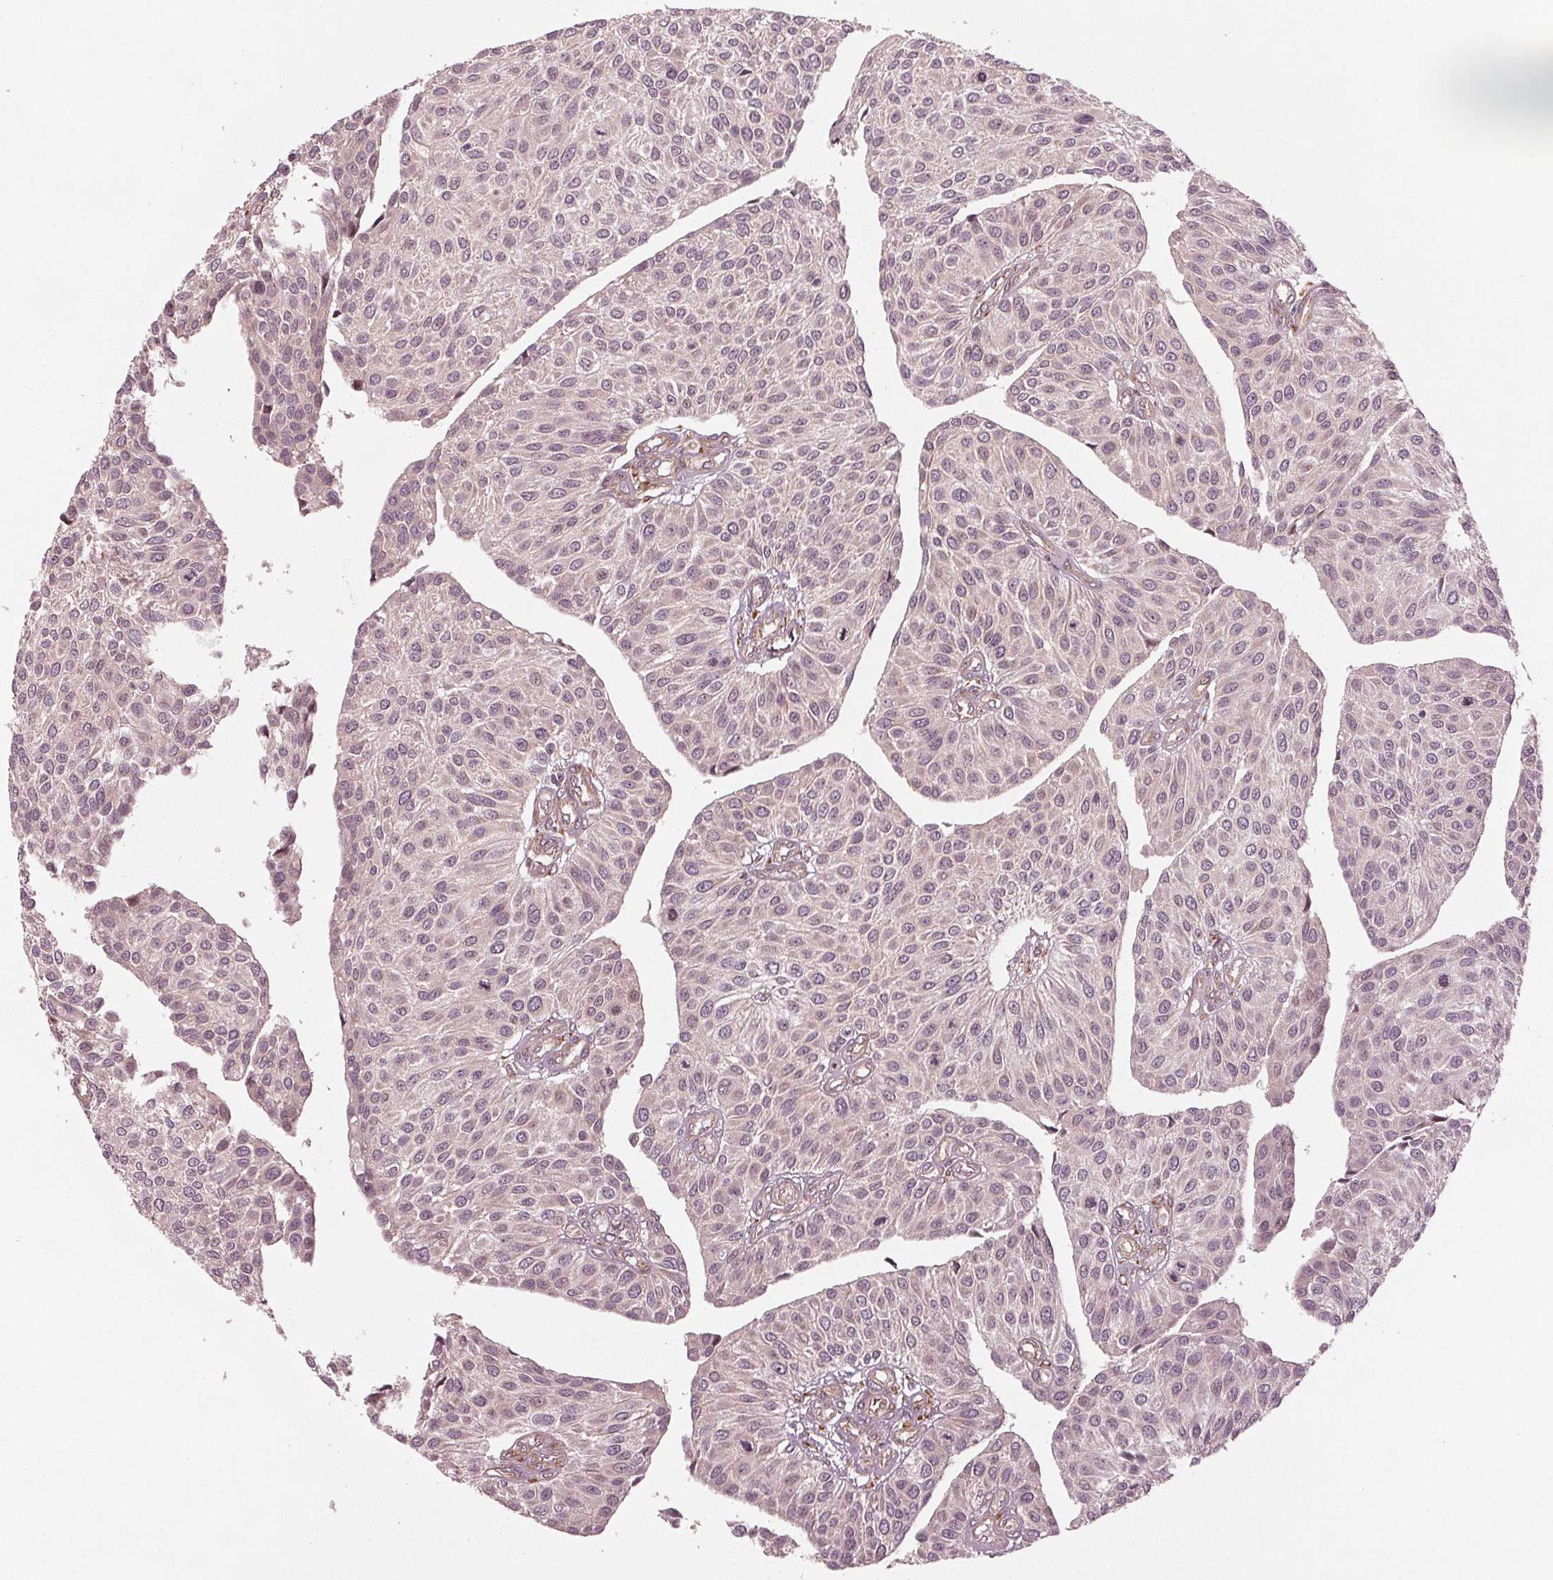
{"staining": {"intensity": "negative", "quantity": "none", "location": "none"}, "tissue": "urothelial cancer", "cell_type": "Tumor cells", "image_type": "cancer", "snomed": [{"axis": "morphology", "description": "Urothelial carcinoma, NOS"}, {"axis": "topography", "description": "Urinary bladder"}], "caption": "DAB (3,3'-diaminobenzidine) immunohistochemical staining of transitional cell carcinoma displays no significant positivity in tumor cells. Brightfield microscopy of immunohistochemistry stained with DAB (brown) and hematoxylin (blue), captured at high magnification.", "gene": "CMIP", "patient": {"sex": "male", "age": 55}}